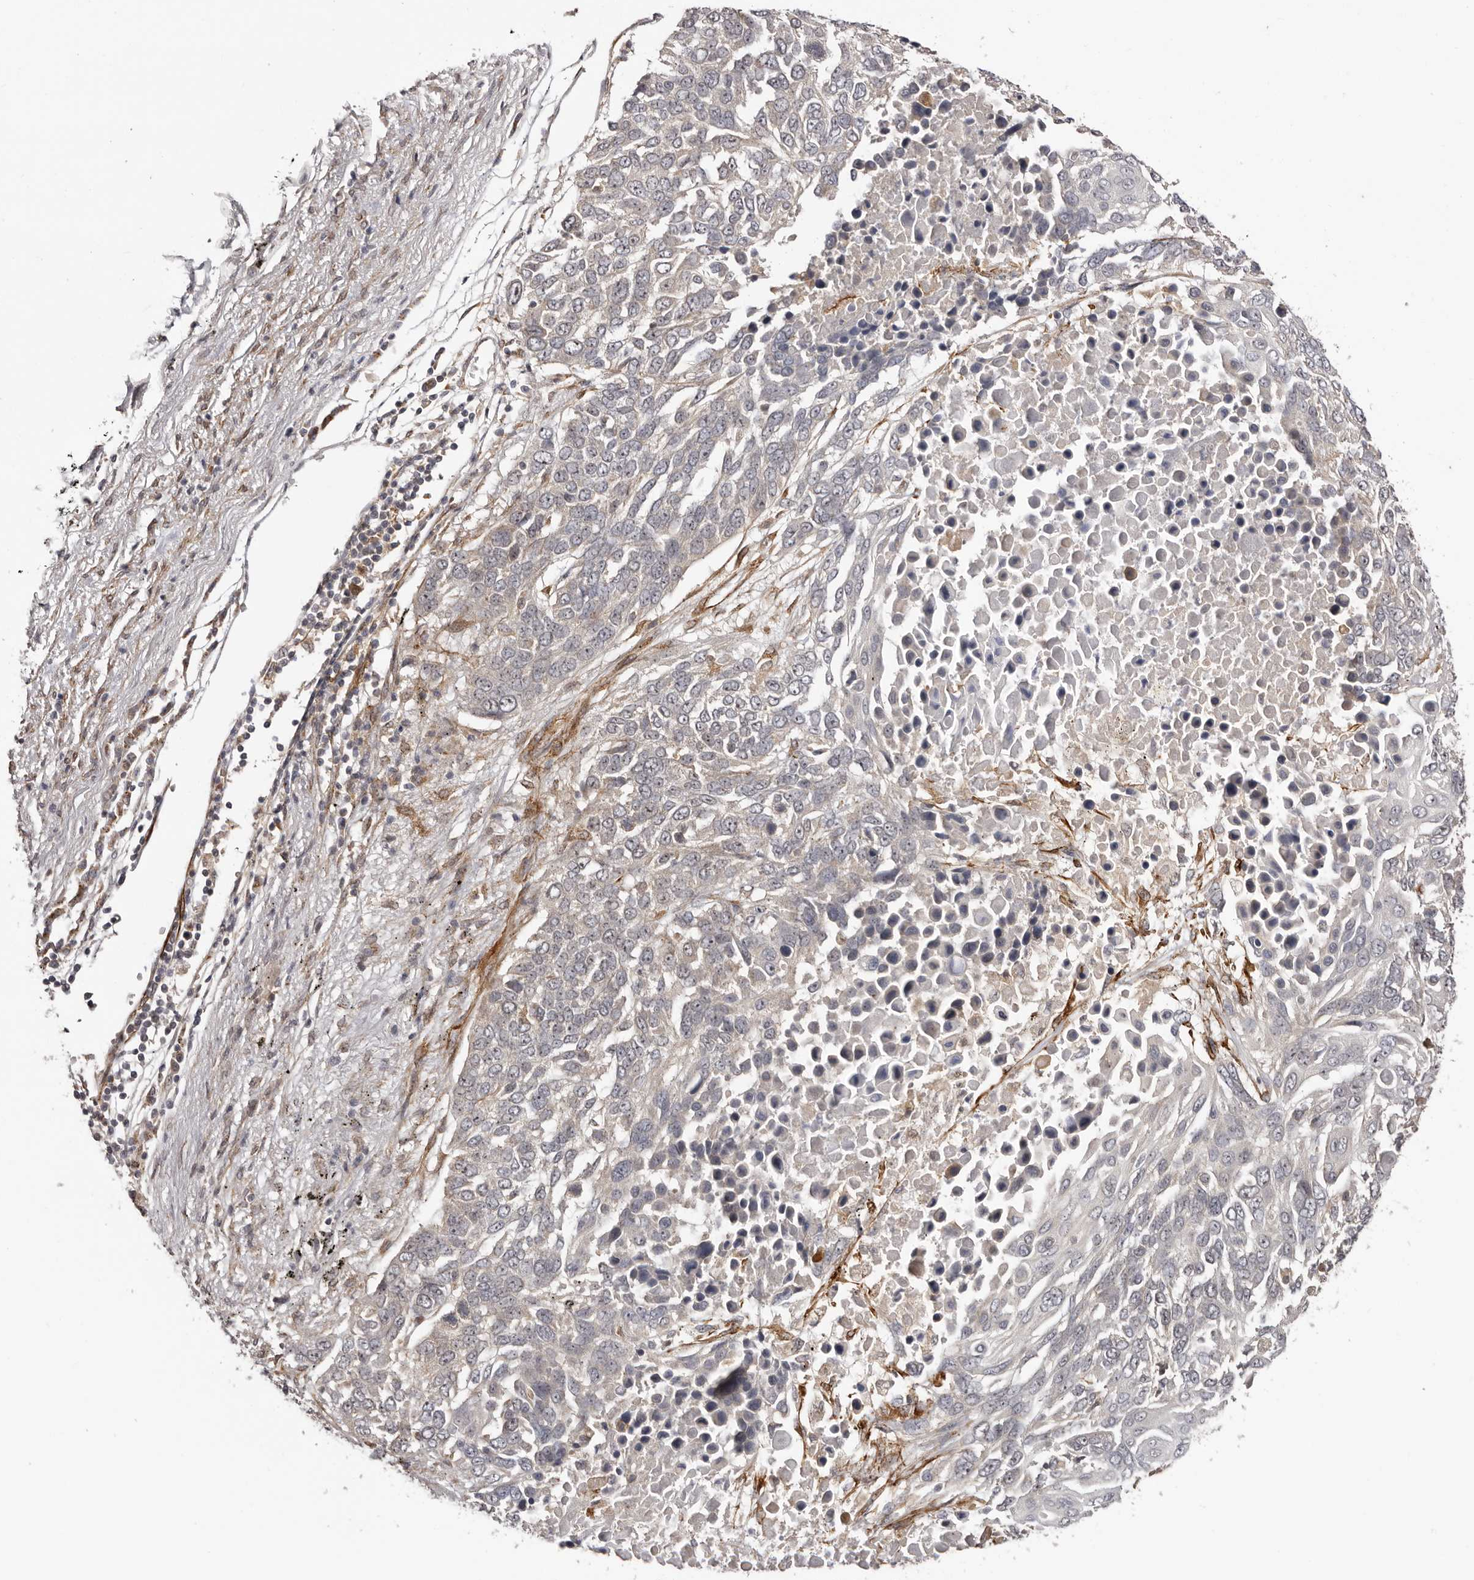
{"staining": {"intensity": "weak", "quantity": "<25%", "location": "cytoplasmic/membranous"}, "tissue": "lung cancer", "cell_type": "Tumor cells", "image_type": "cancer", "snomed": [{"axis": "morphology", "description": "Squamous cell carcinoma, NOS"}, {"axis": "topography", "description": "Lung"}], "caption": "This is an immunohistochemistry (IHC) micrograph of lung cancer. There is no staining in tumor cells.", "gene": "MICAL2", "patient": {"sex": "male", "age": 66}}